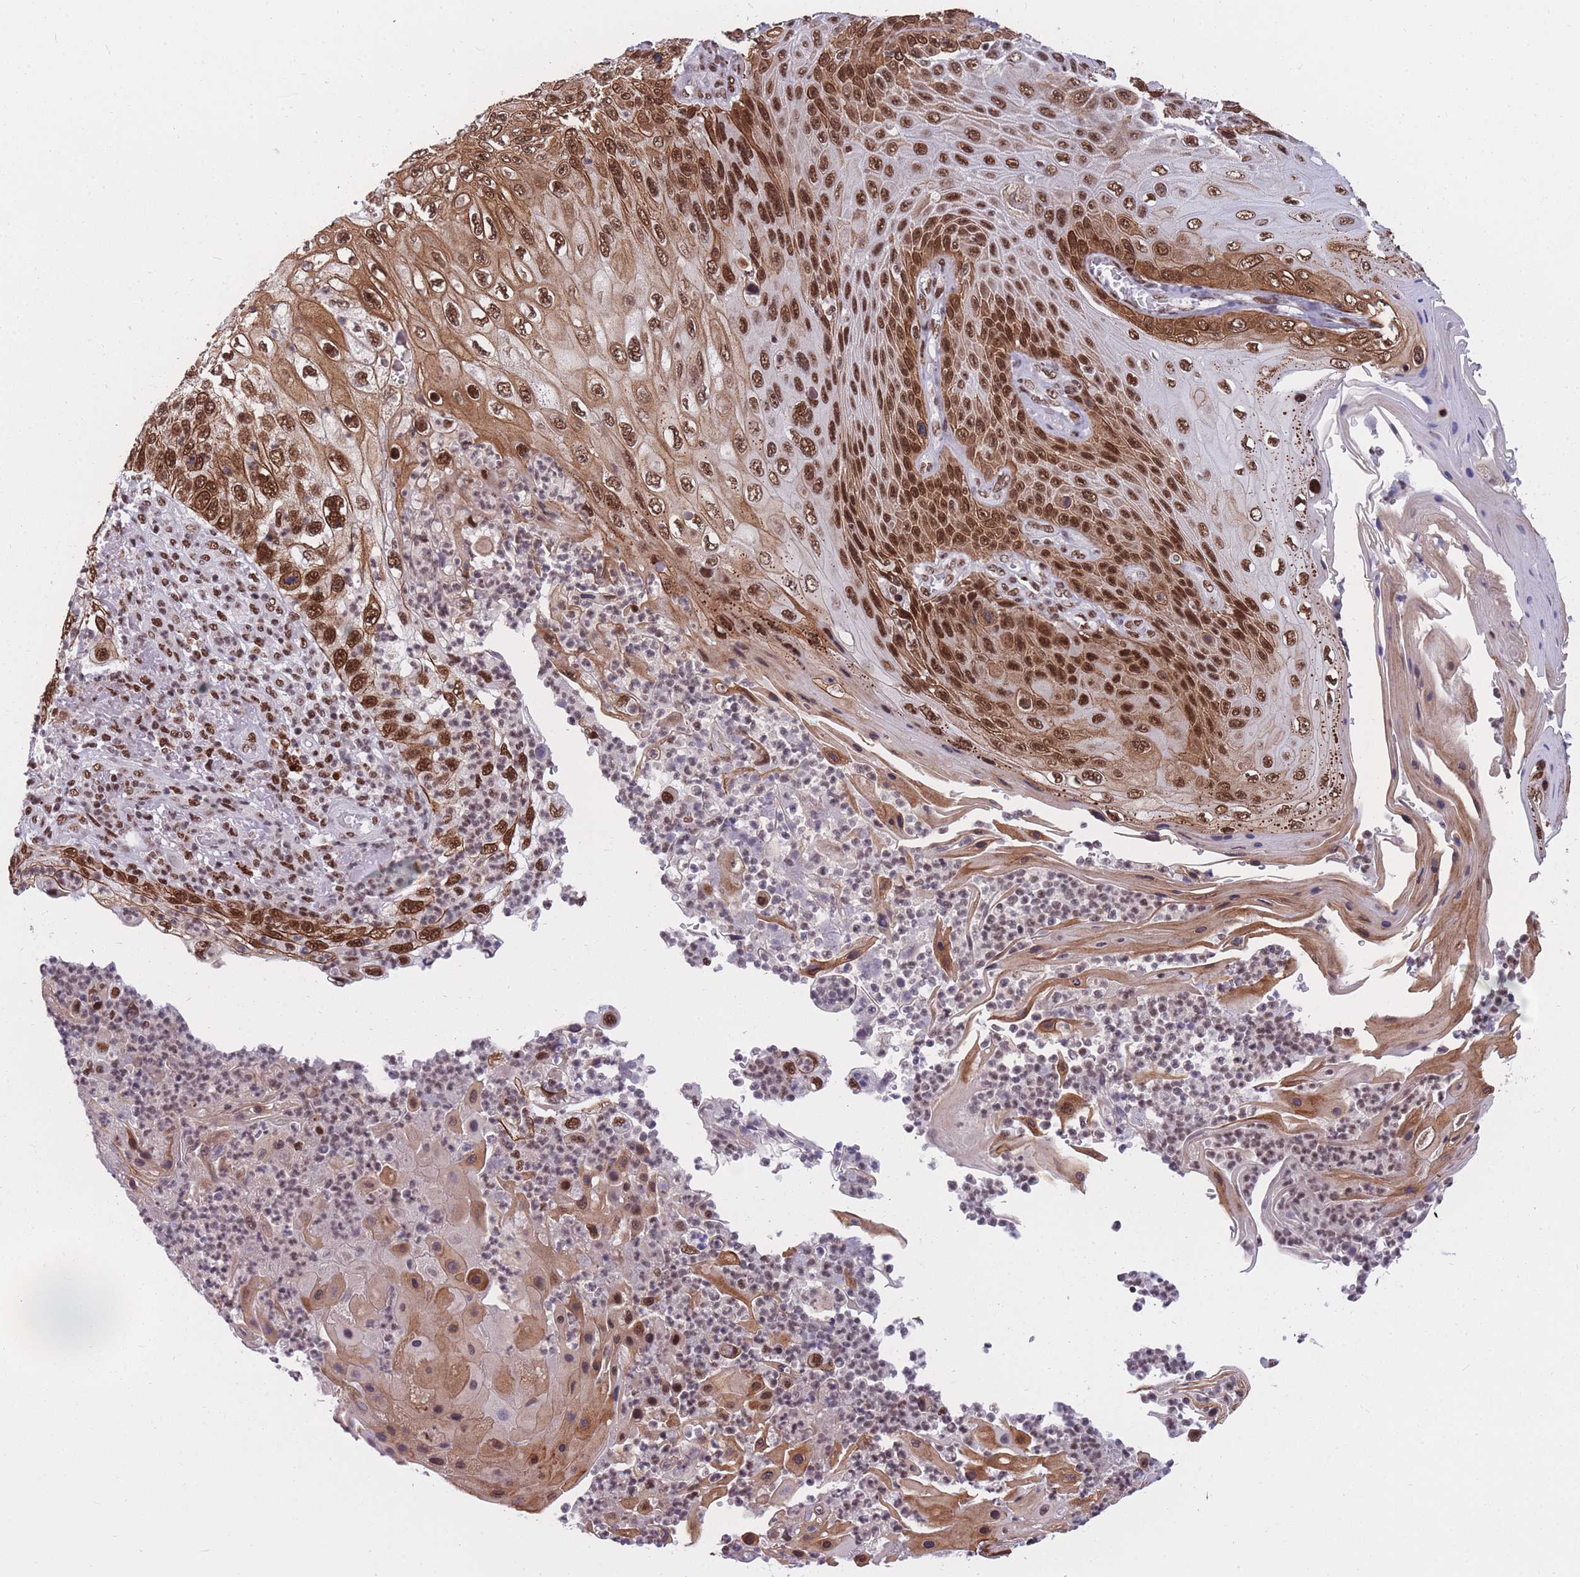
{"staining": {"intensity": "strong", "quantity": ">75%", "location": "cytoplasmic/membranous,nuclear"}, "tissue": "skin cancer", "cell_type": "Tumor cells", "image_type": "cancer", "snomed": [{"axis": "morphology", "description": "Squamous cell carcinoma, NOS"}, {"axis": "topography", "description": "Skin"}], "caption": "High-magnification brightfield microscopy of skin cancer (squamous cell carcinoma) stained with DAB (brown) and counterstained with hematoxylin (blue). tumor cells exhibit strong cytoplasmic/membranous and nuclear positivity is appreciated in approximately>75% of cells.", "gene": "PRPF19", "patient": {"sex": "female", "age": 88}}